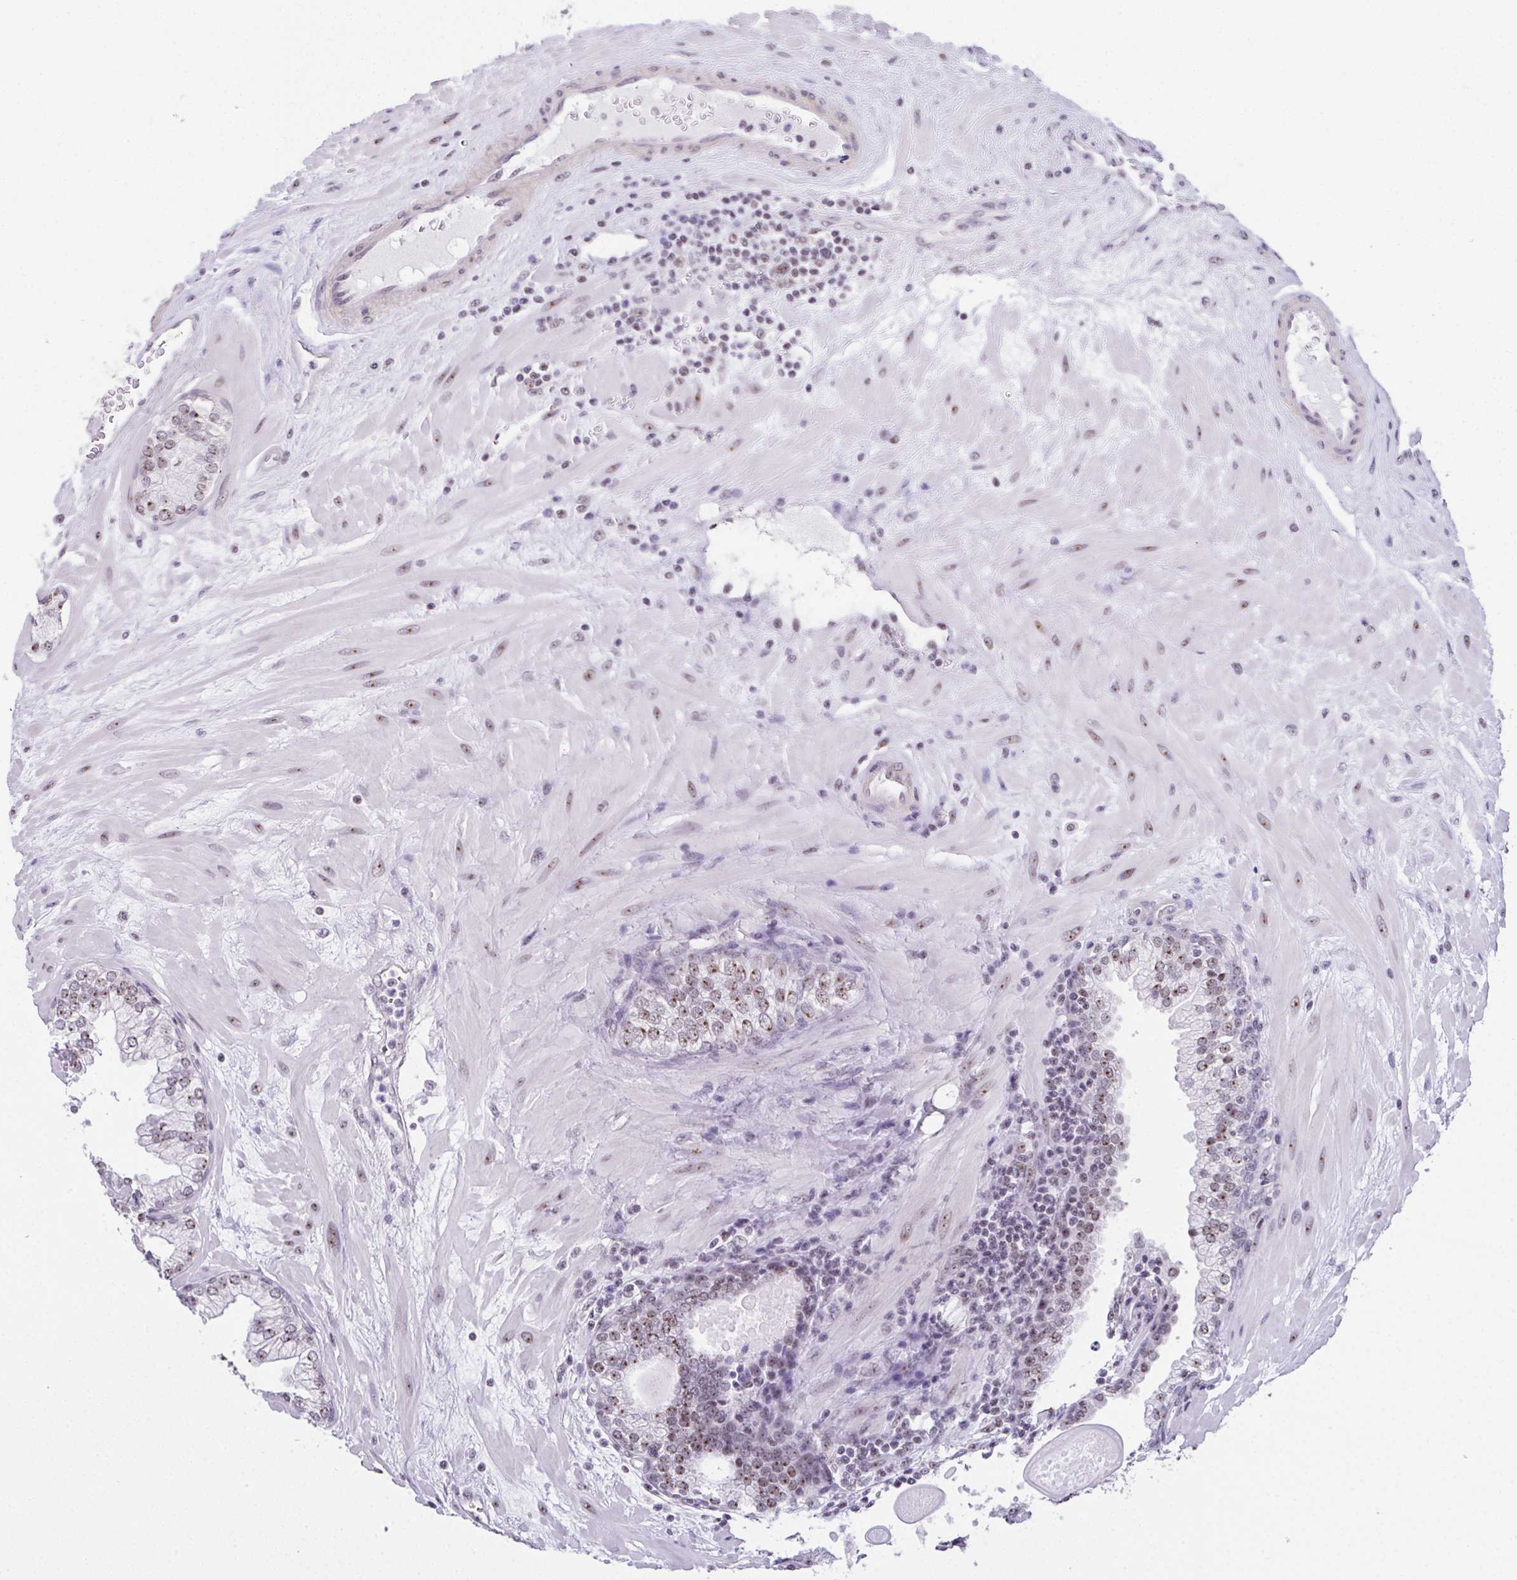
{"staining": {"intensity": "moderate", "quantity": ">75%", "location": "nuclear"}, "tissue": "prostate", "cell_type": "Glandular cells", "image_type": "normal", "snomed": [{"axis": "morphology", "description": "Normal tissue, NOS"}, {"axis": "topography", "description": "Prostate"}, {"axis": "topography", "description": "Peripheral nerve tissue"}], "caption": "Prostate stained with DAB immunohistochemistry (IHC) shows medium levels of moderate nuclear expression in about >75% of glandular cells. (Brightfield microscopy of DAB IHC at high magnification).", "gene": "ZNF800", "patient": {"sex": "male", "age": 61}}